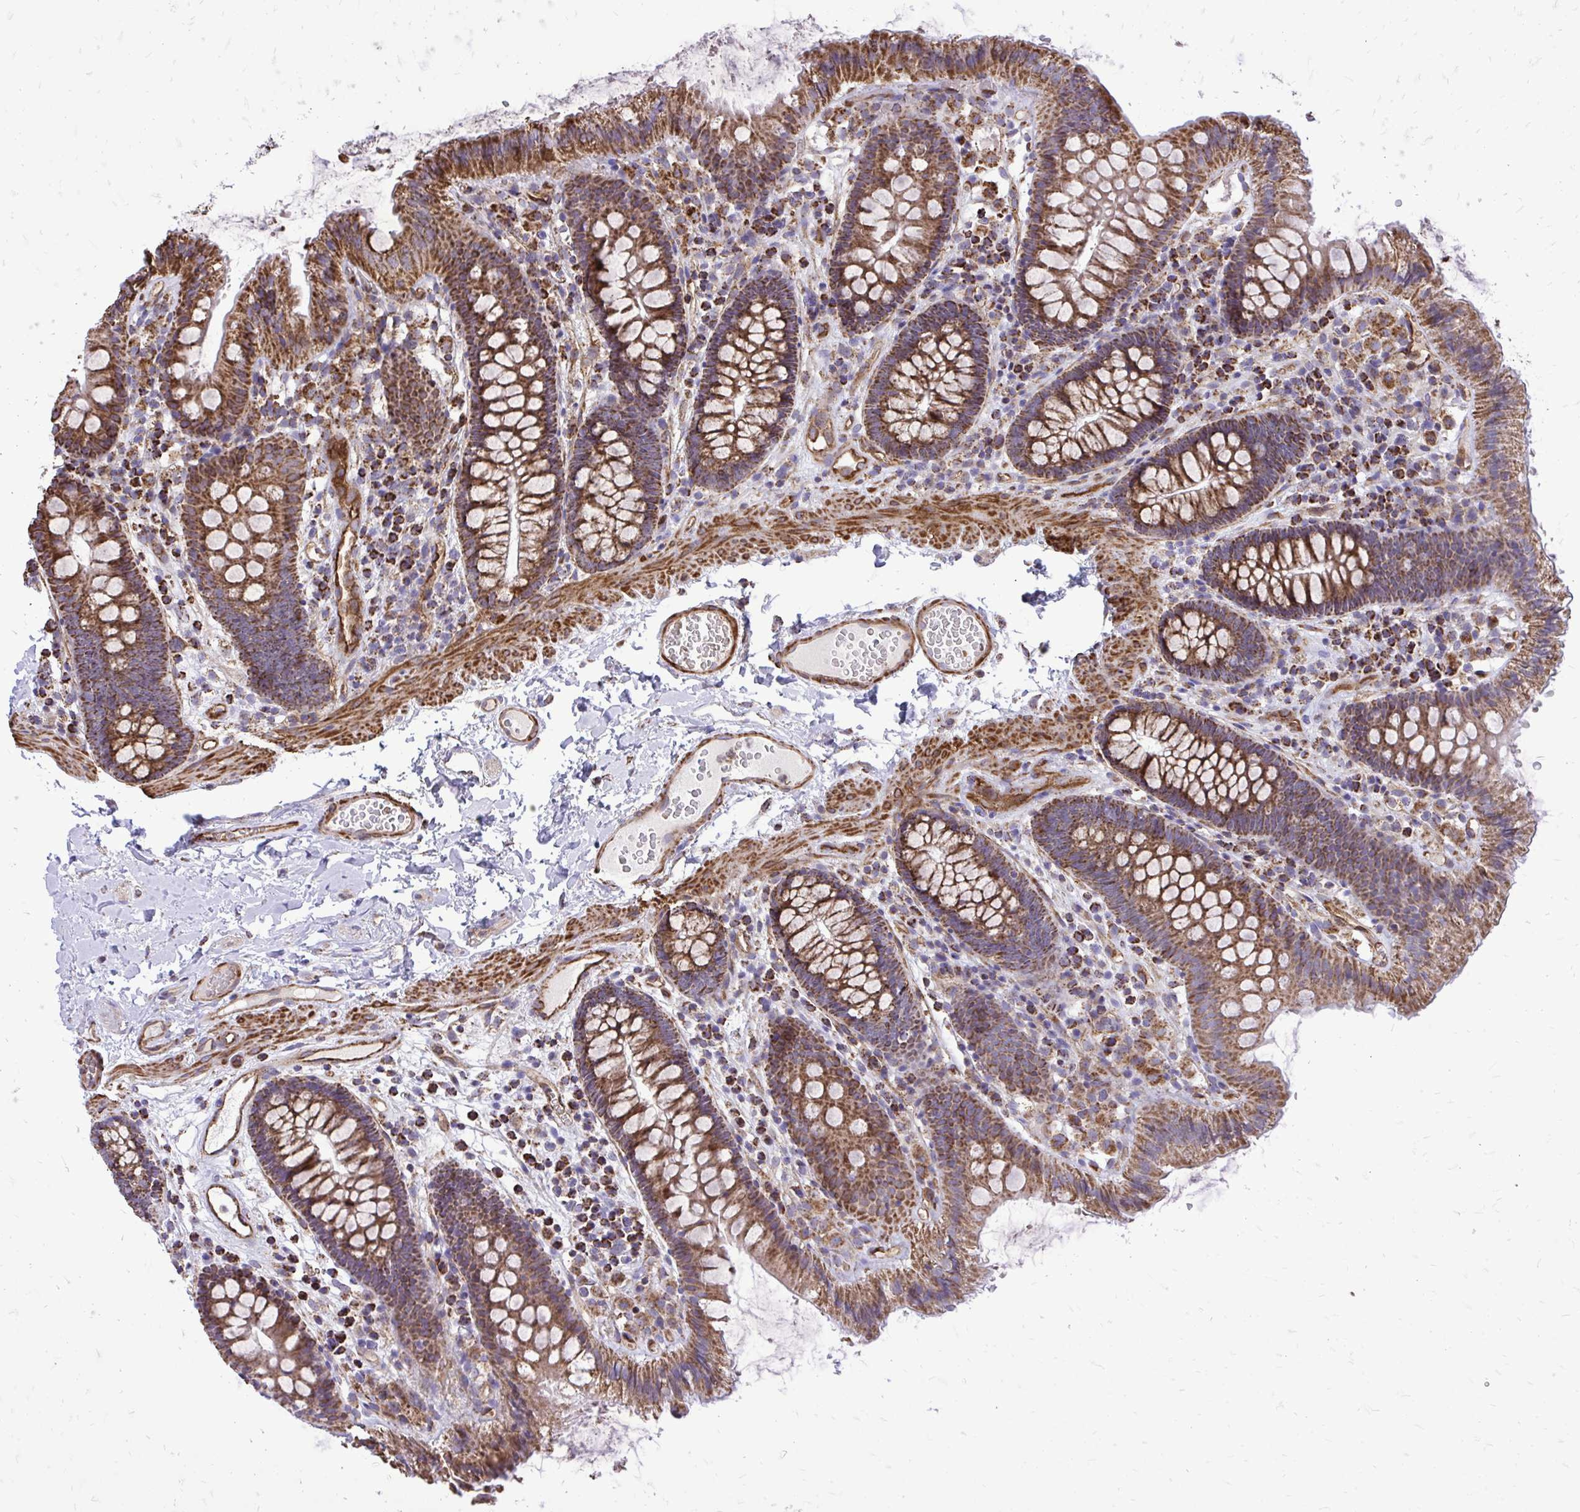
{"staining": {"intensity": "moderate", "quantity": ">75%", "location": "cytoplasmic/membranous"}, "tissue": "colon", "cell_type": "Endothelial cells", "image_type": "normal", "snomed": [{"axis": "morphology", "description": "Normal tissue, NOS"}, {"axis": "topography", "description": "Colon"}], "caption": "Moderate cytoplasmic/membranous expression for a protein is identified in approximately >75% of endothelial cells of benign colon using IHC.", "gene": "UBE2C", "patient": {"sex": "male", "age": 84}}